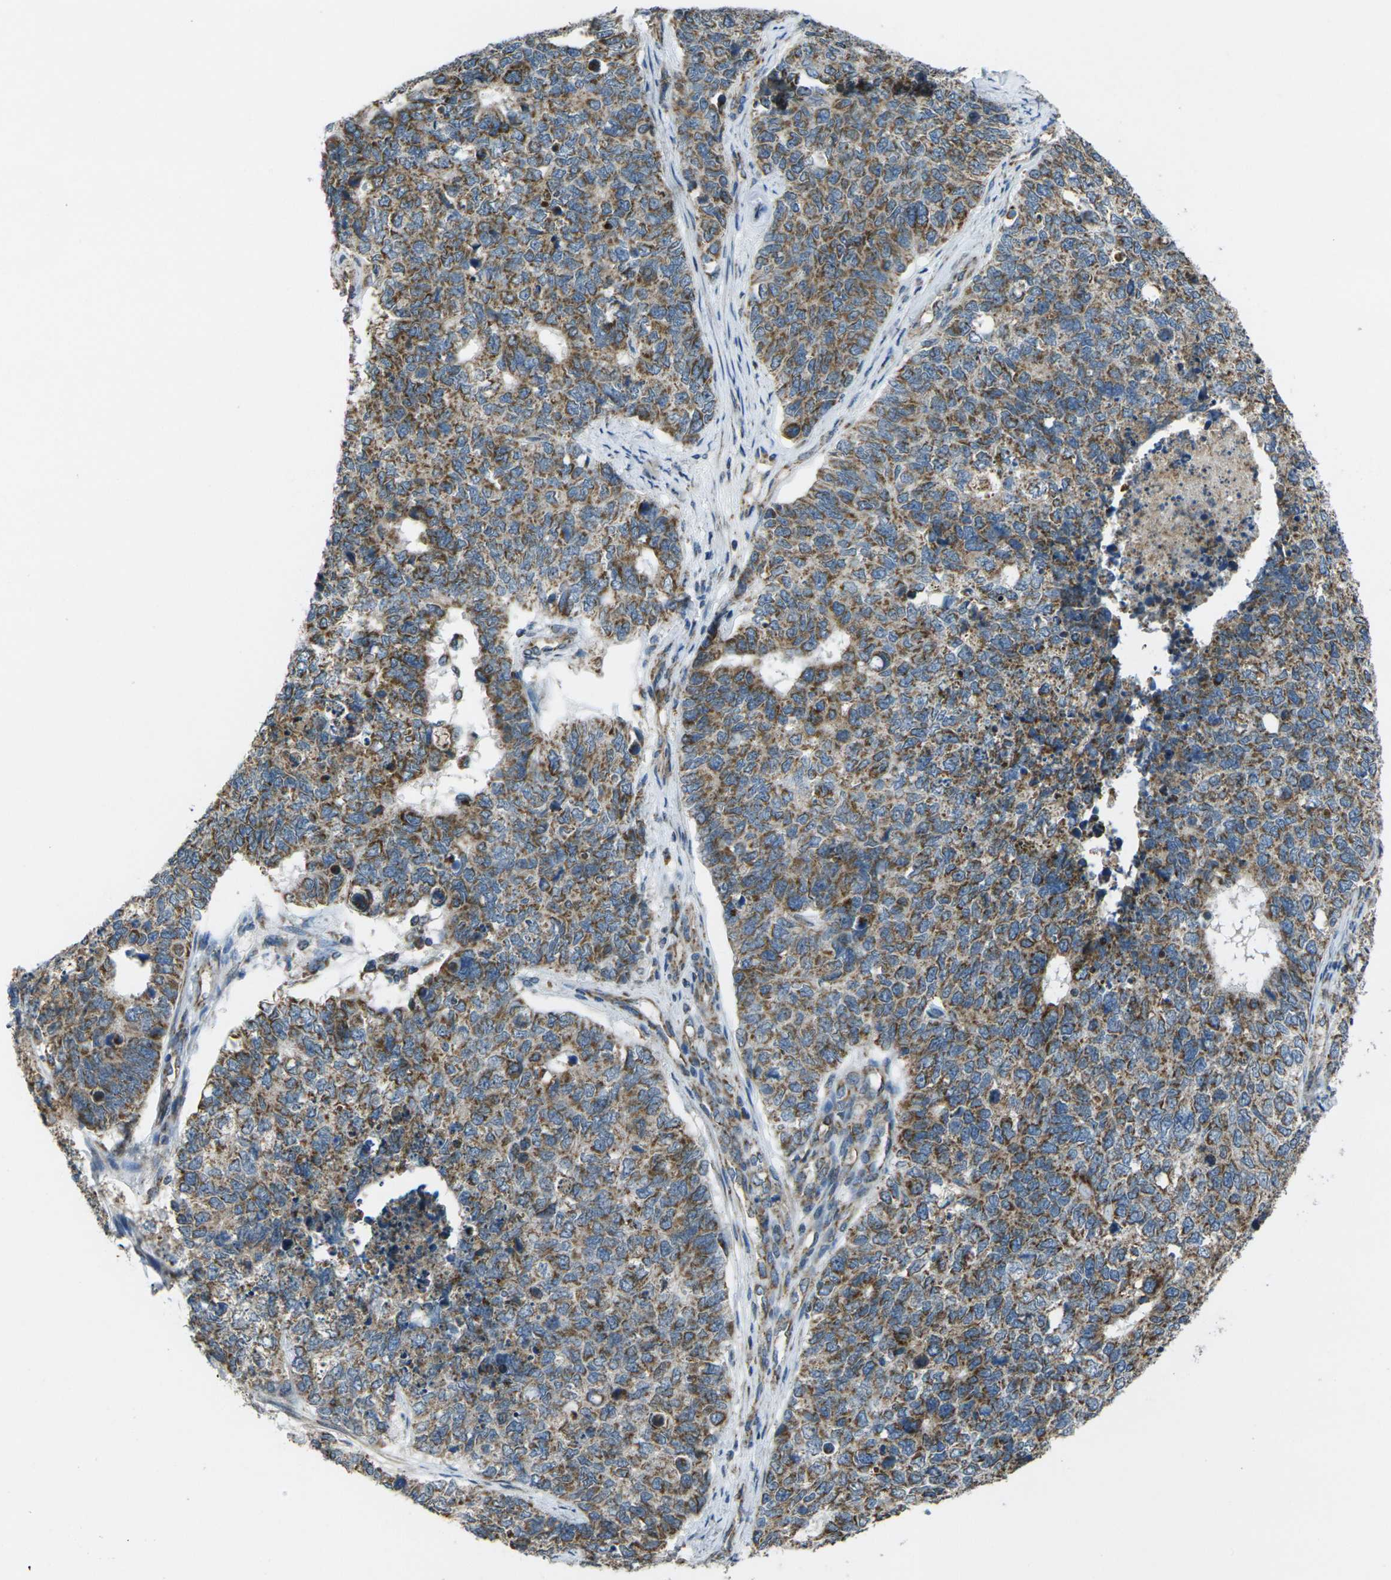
{"staining": {"intensity": "moderate", "quantity": ">75%", "location": "cytoplasmic/membranous"}, "tissue": "cervical cancer", "cell_type": "Tumor cells", "image_type": "cancer", "snomed": [{"axis": "morphology", "description": "Squamous cell carcinoma, NOS"}, {"axis": "topography", "description": "Cervix"}], "caption": "Cervical squamous cell carcinoma tissue shows moderate cytoplasmic/membranous expression in about >75% of tumor cells, visualized by immunohistochemistry. Nuclei are stained in blue.", "gene": "TMEM120B", "patient": {"sex": "female", "age": 63}}